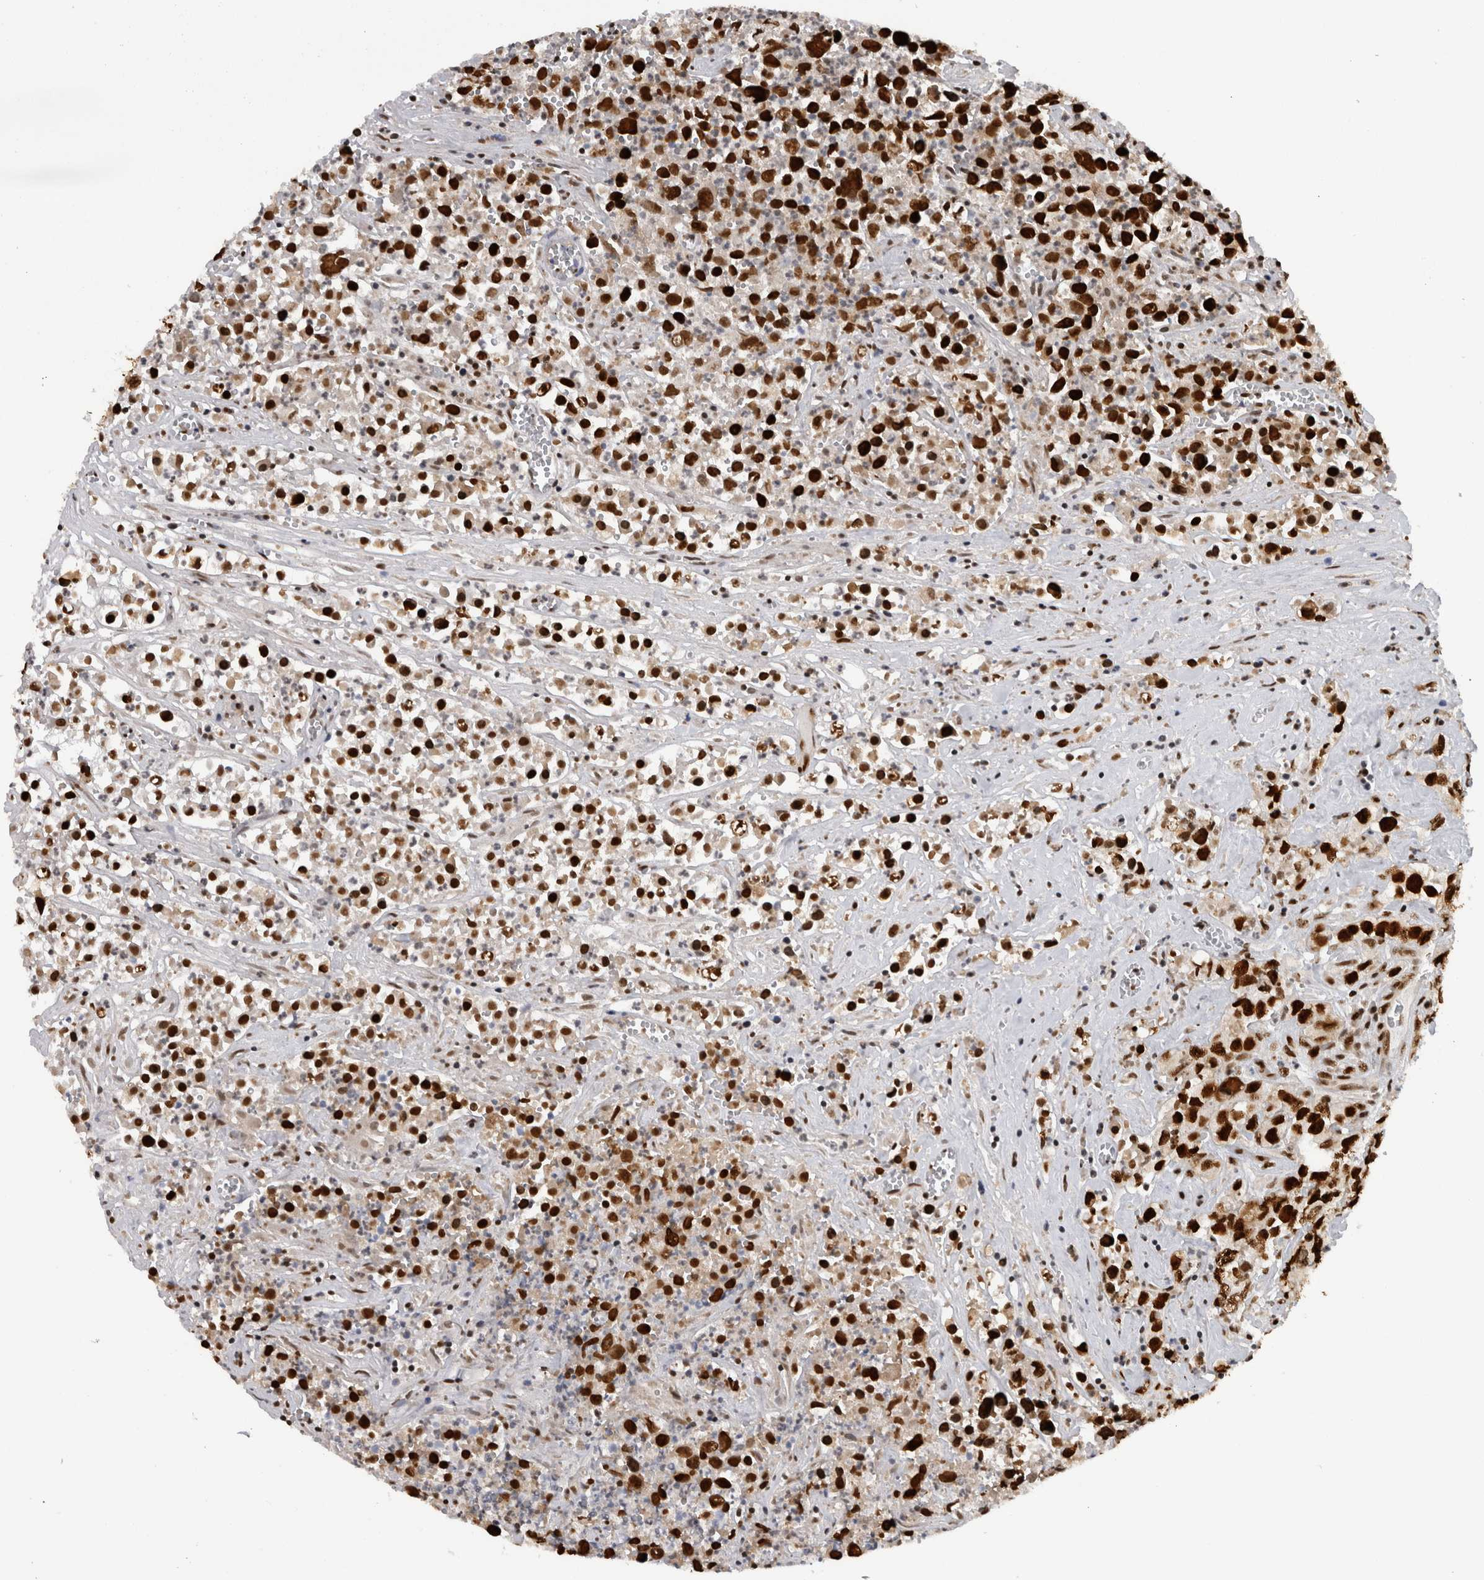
{"staining": {"intensity": "strong", "quantity": ">75%", "location": "nuclear"}, "tissue": "testis cancer", "cell_type": "Tumor cells", "image_type": "cancer", "snomed": [{"axis": "morphology", "description": "Seminoma, NOS"}, {"axis": "morphology", "description": "Carcinoma, Embryonal, NOS"}, {"axis": "topography", "description": "Testis"}], "caption": "The micrograph demonstrates a brown stain indicating the presence of a protein in the nuclear of tumor cells in testis embryonal carcinoma.", "gene": "ZSCAN2", "patient": {"sex": "male", "age": 43}}